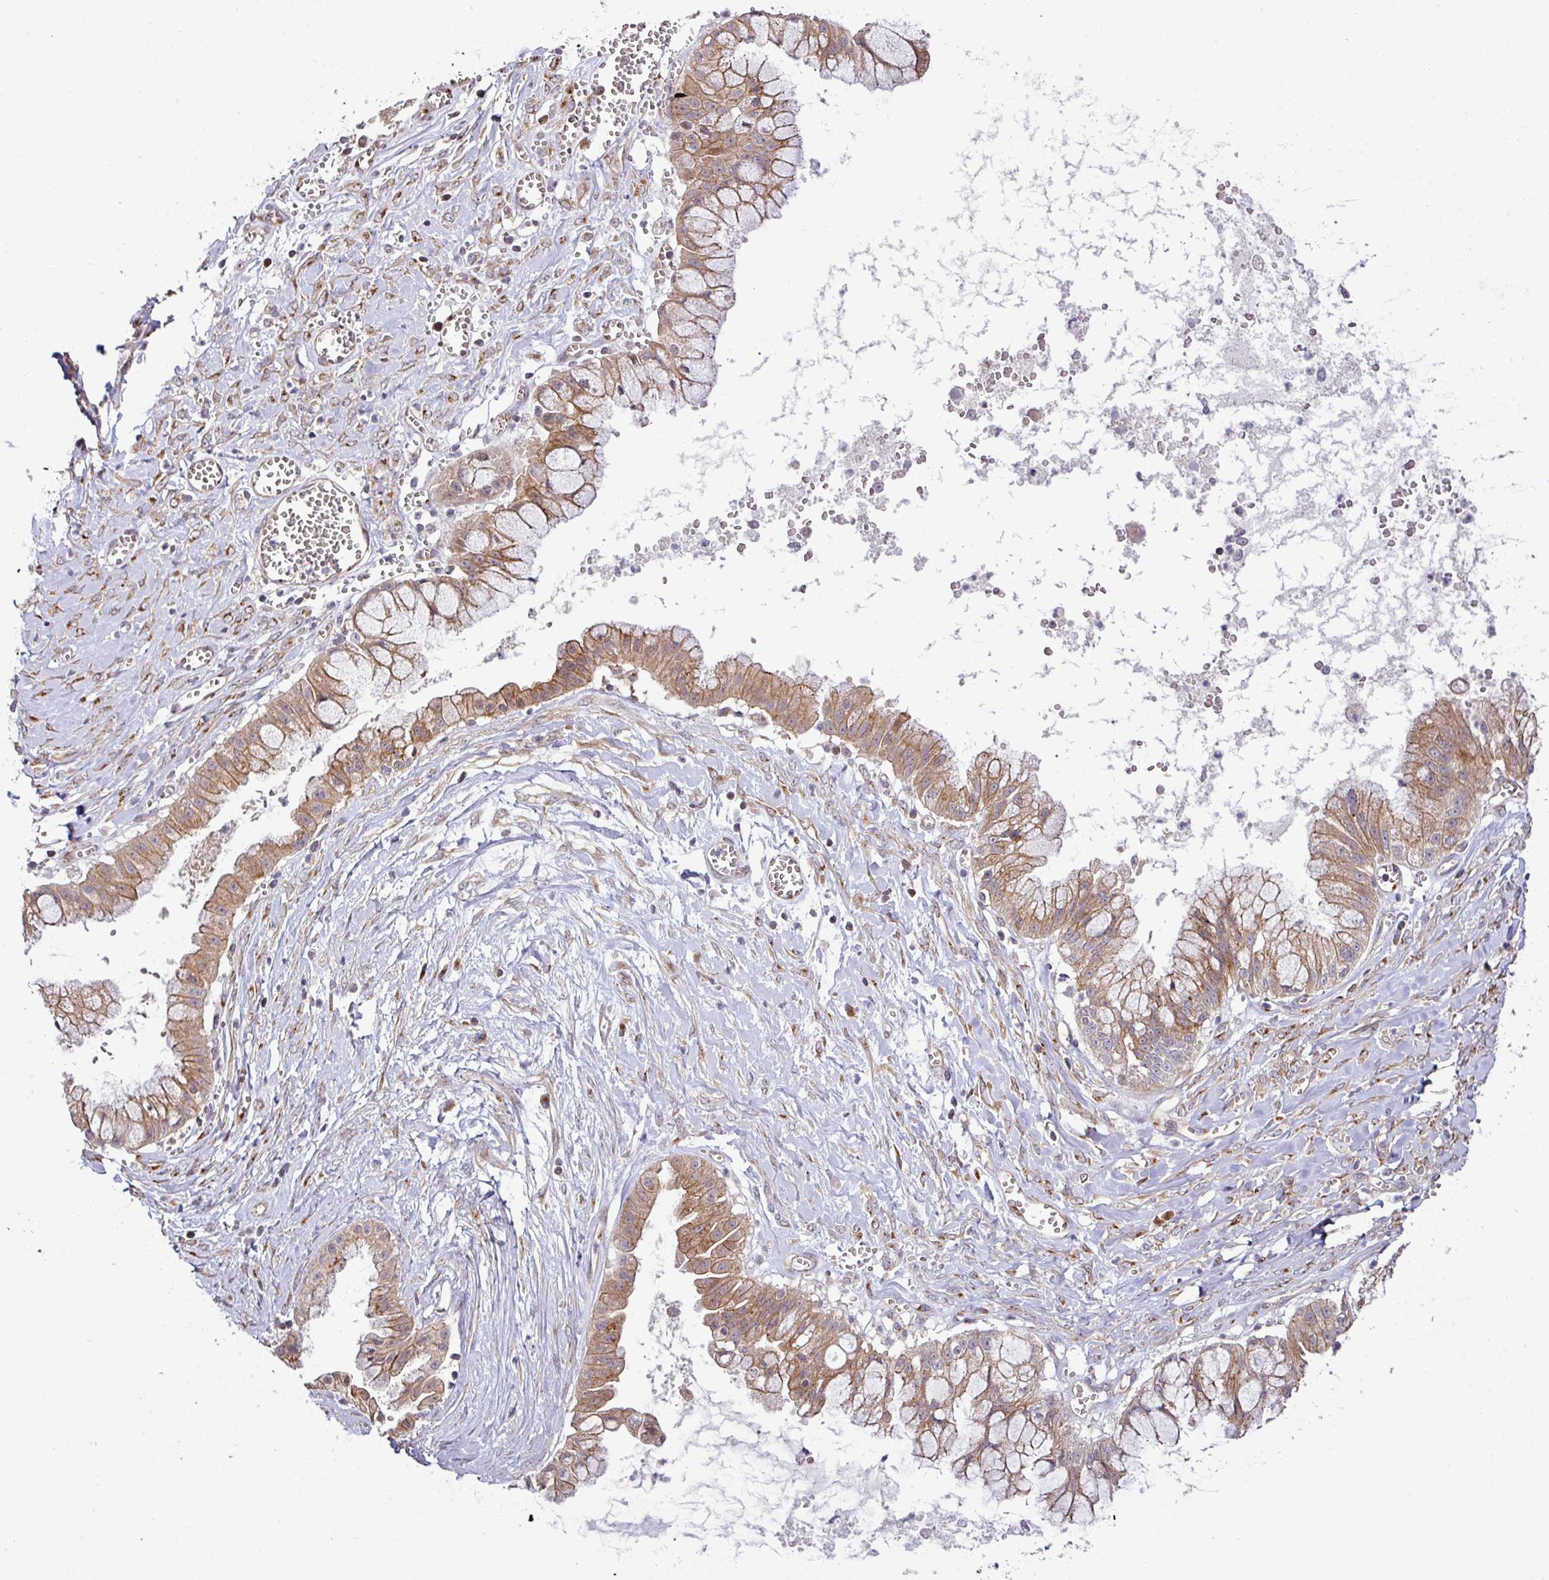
{"staining": {"intensity": "moderate", "quantity": ">75%", "location": "cytoplasmic/membranous"}, "tissue": "ovarian cancer", "cell_type": "Tumor cells", "image_type": "cancer", "snomed": [{"axis": "morphology", "description": "Cystadenocarcinoma, mucinous, NOS"}, {"axis": "topography", "description": "Ovary"}], "caption": "Immunohistochemical staining of human ovarian cancer exhibits medium levels of moderate cytoplasmic/membranous protein expression in approximately >75% of tumor cells.", "gene": "TIMMDC1", "patient": {"sex": "female", "age": 70}}